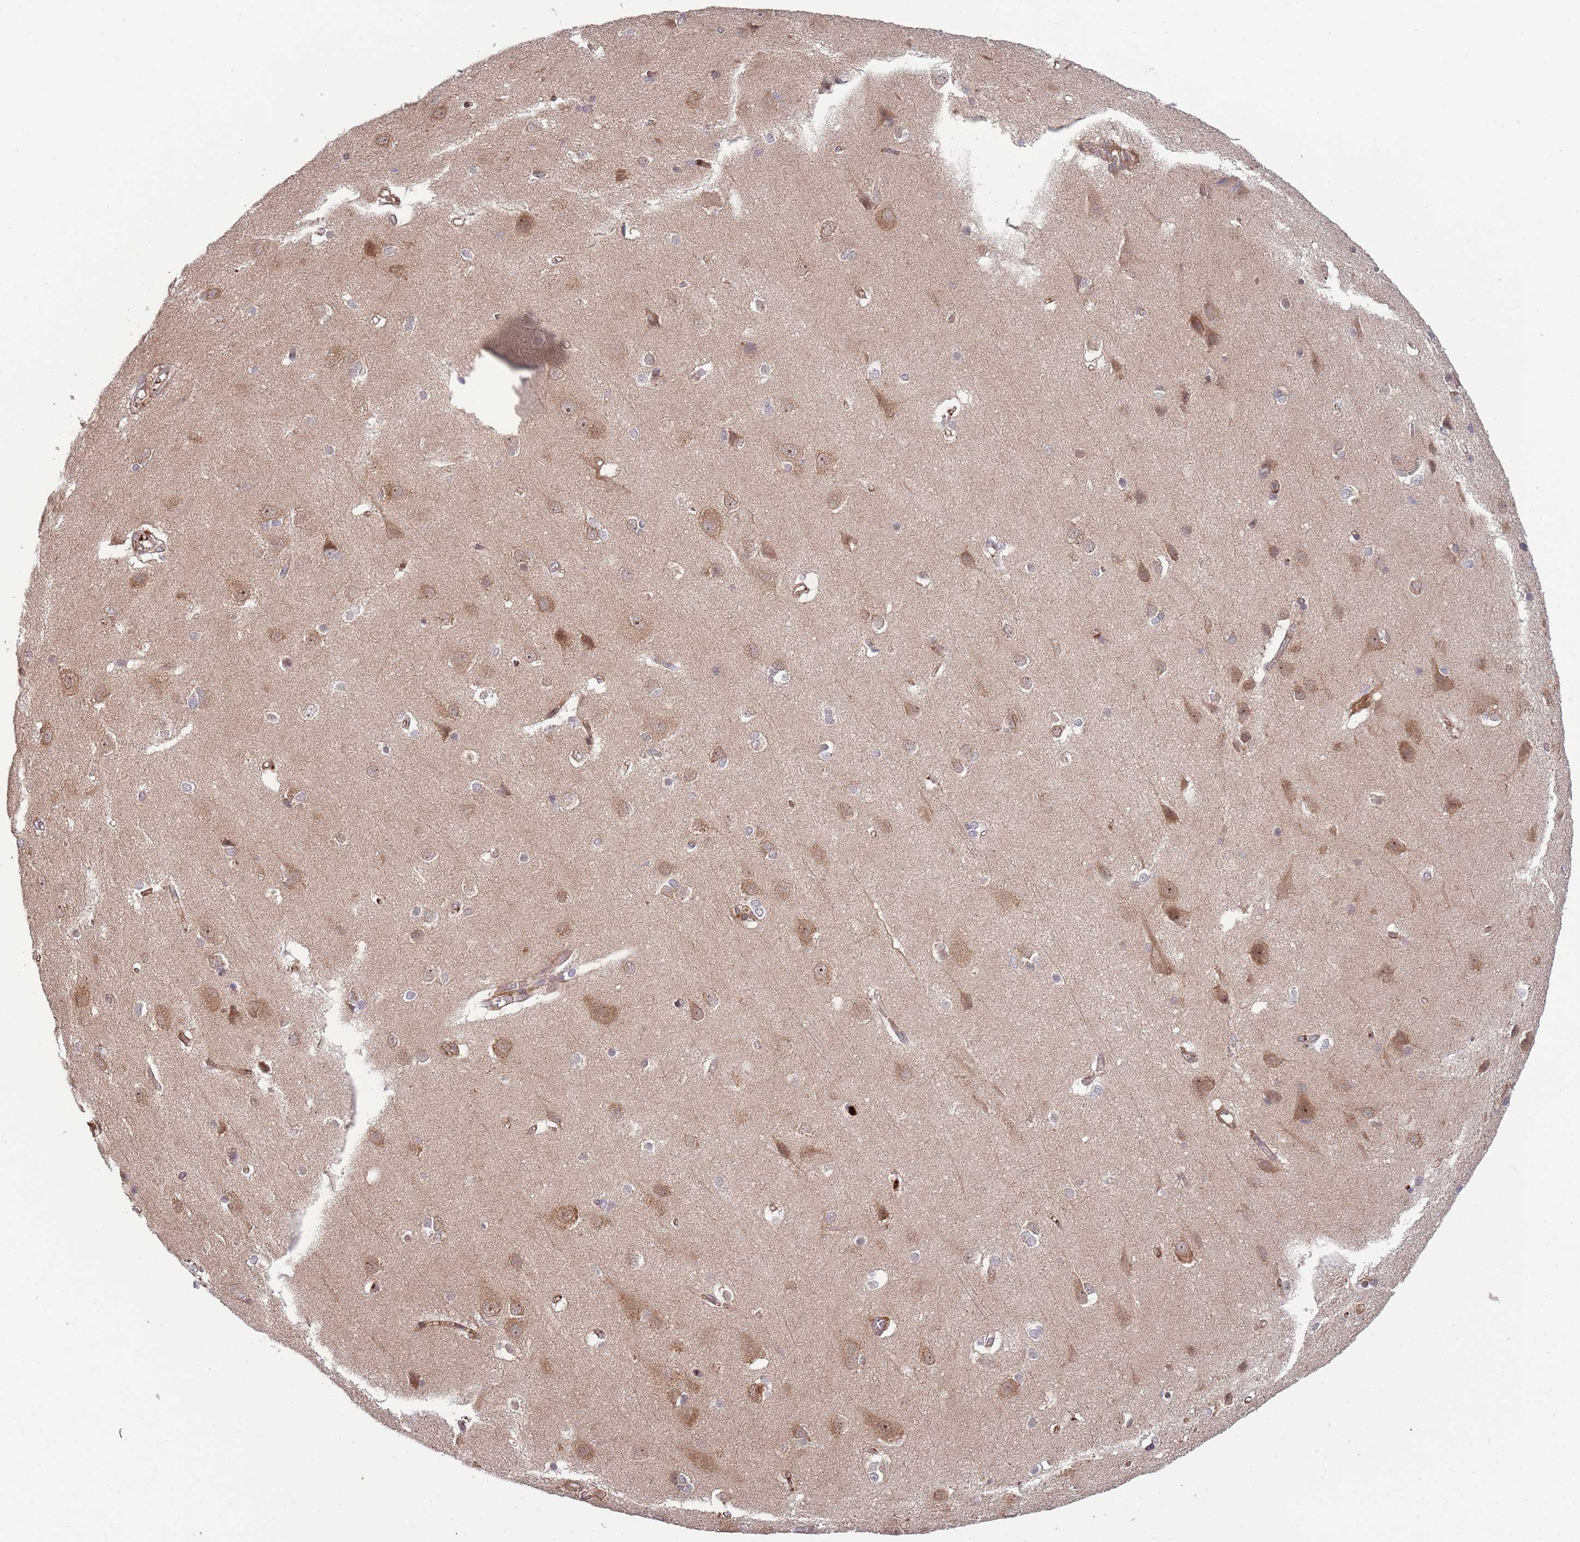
{"staining": {"intensity": "moderate", "quantity": ">75%", "location": "cytoplasmic/membranous"}, "tissue": "cerebral cortex", "cell_type": "Endothelial cells", "image_type": "normal", "snomed": [{"axis": "morphology", "description": "Normal tissue, NOS"}, {"axis": "topography", "description": "Cerebral cortex"}], "caption": "About >75% of endothelial cells in normal human cerebral cortex display moderate cytoplasmic/membranous protein staining as visualized by brown immunohistochemical staining.", "gene": "NT5DC4", "patient": {"sex": "male", "age": 37}}